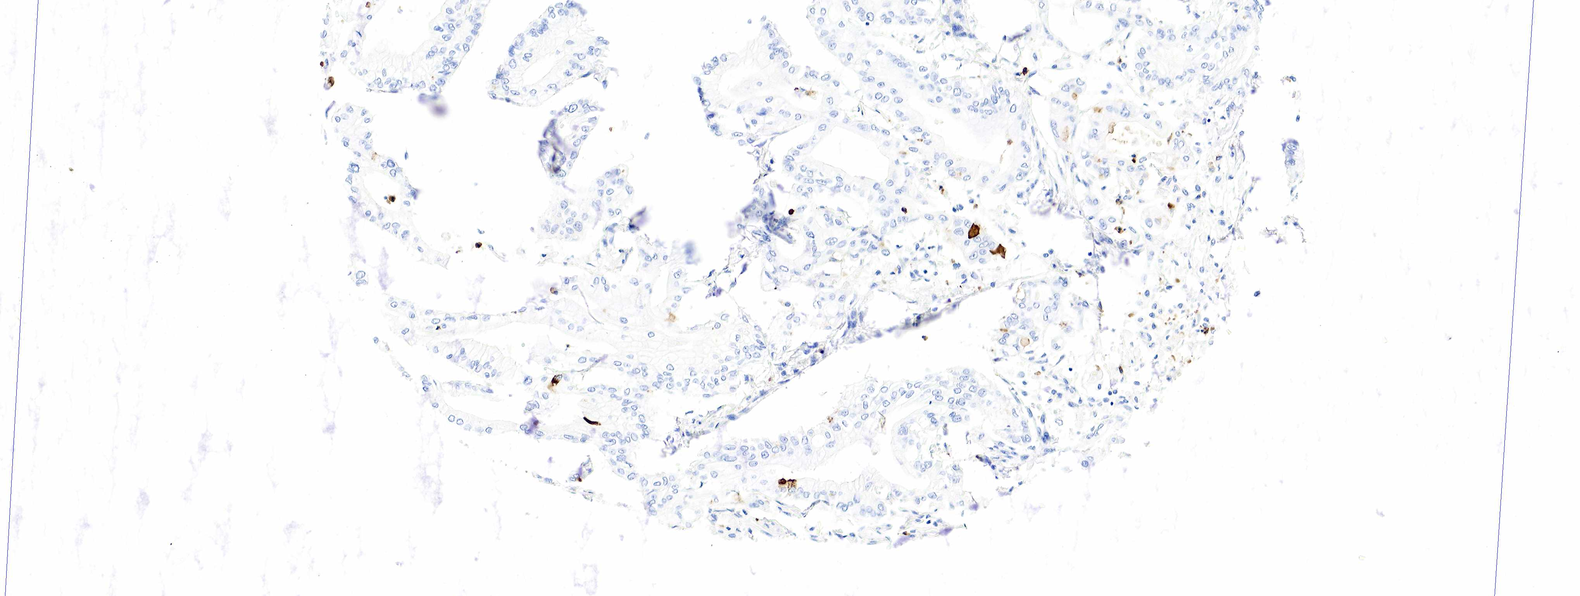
{"staining": {"intensity": "negative", "quantity": "none", "location": "none"}, "tissue": "pancreatic cancer", "cell_type": "Tumor cells", "image_type": "cancer", "snomed": [{"axis": "morphology", "description": "Adenocarcinoma, NOS"}, {"axis": "topography", "description": "Pancreas"}], "caption": "Immunohistochemistry (IHC) of human adenocarcinoma (pancreatic) reveals no positivity in tumor cells.", "gene": "FUT4", "patient": {"sex": "male", "age": 79}}